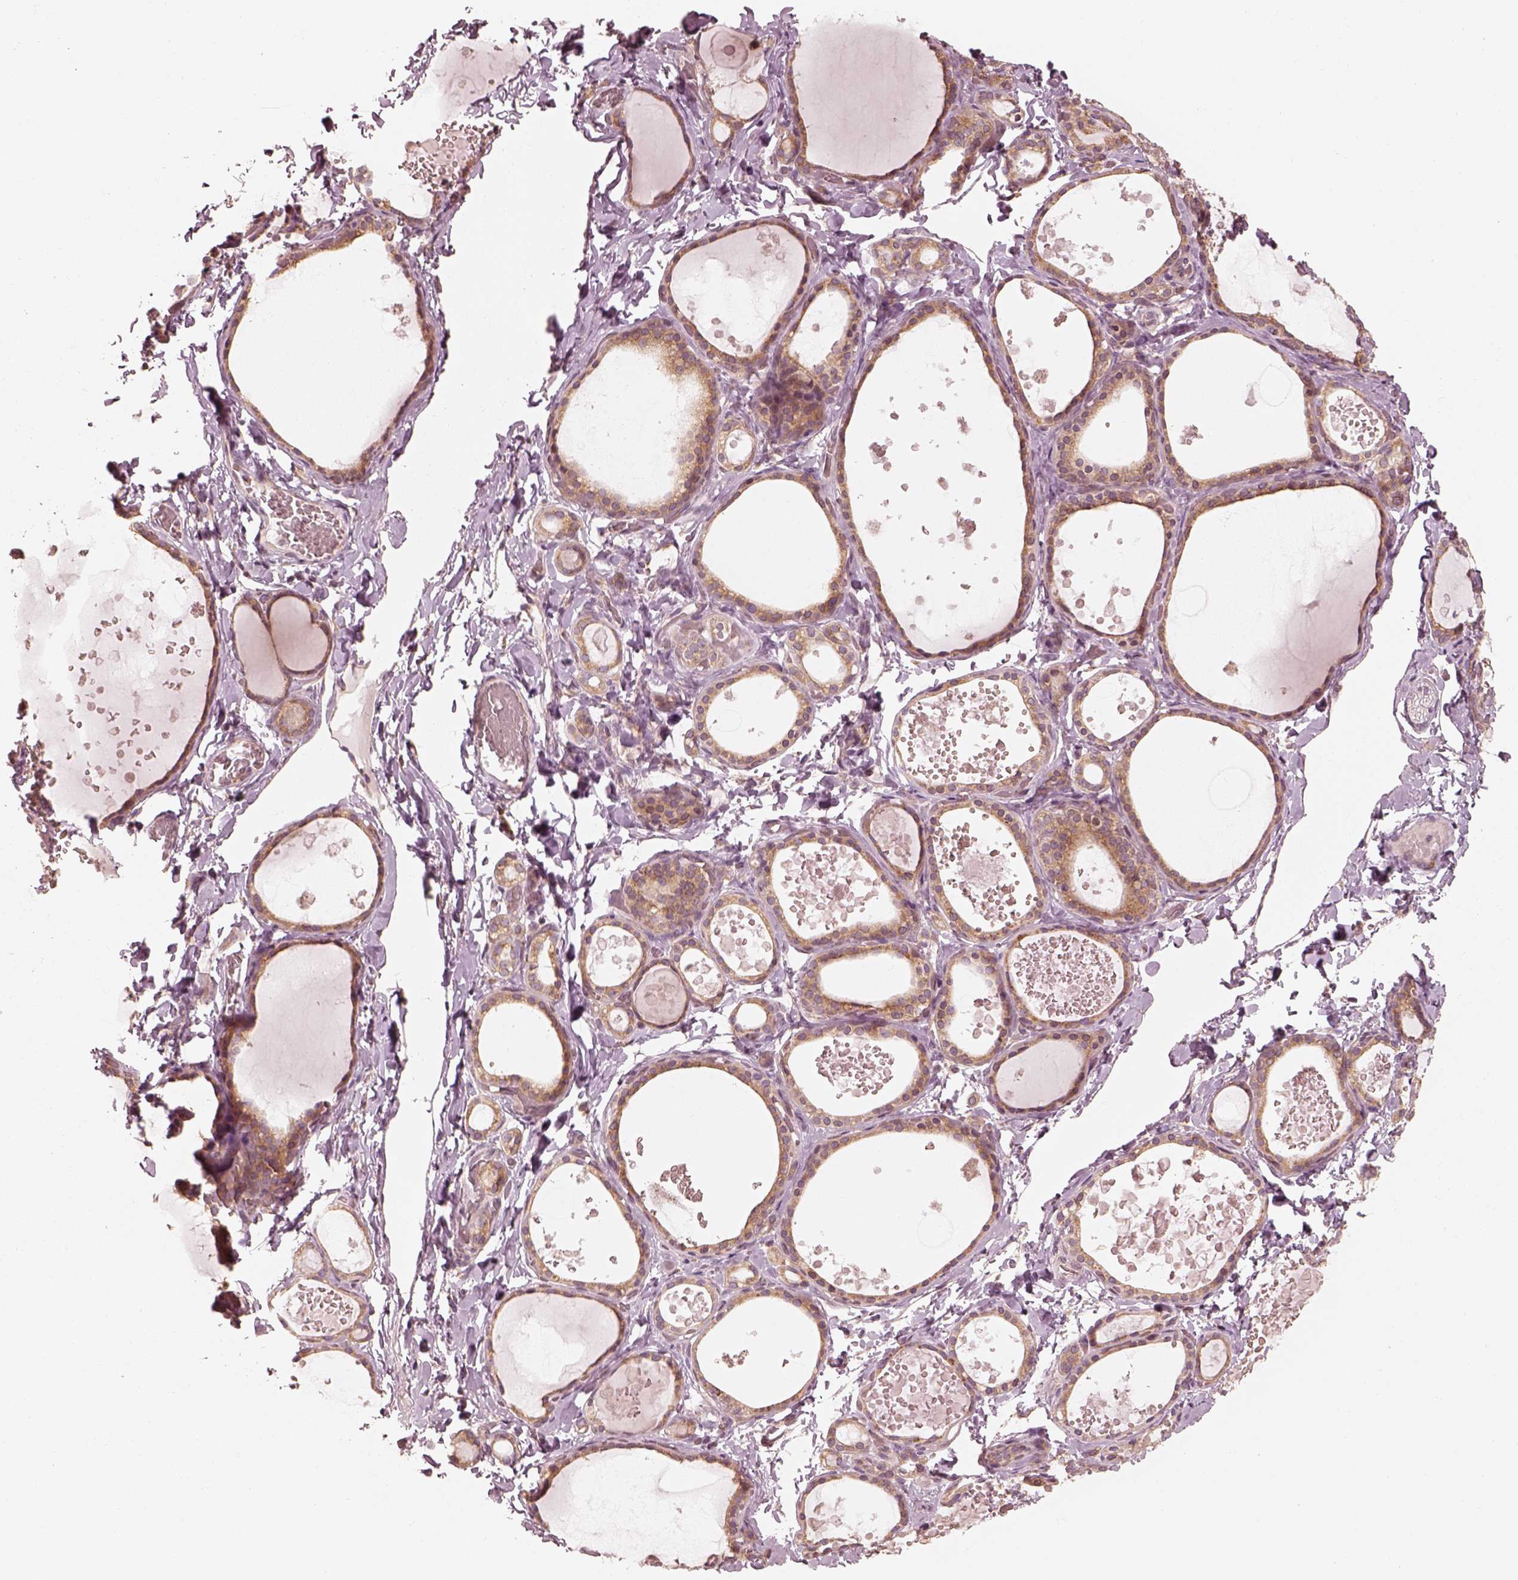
{"staining": {"intensity": "moderate", "quantity": ">75%", "location": "cytoplasmic/membranous"}, "tissue": "thyroid gland", "cell_type": "Glandular cells", "image_type": "normal", "snomed": [{"axis": "morphology", "description": "Normal tissue, NOS"}, {"axis": "topography", "description": "Thyroid gland"}], "caption": "Glandular cells exhibit moderate cytoplasmic/membranous expression in about >75% of cells in normal thyroid gland. (DAB IHC with brightfield microscopy, high magnification).", "gene": "CNOT2", "patient": {"sex": "female", "age": 56}}